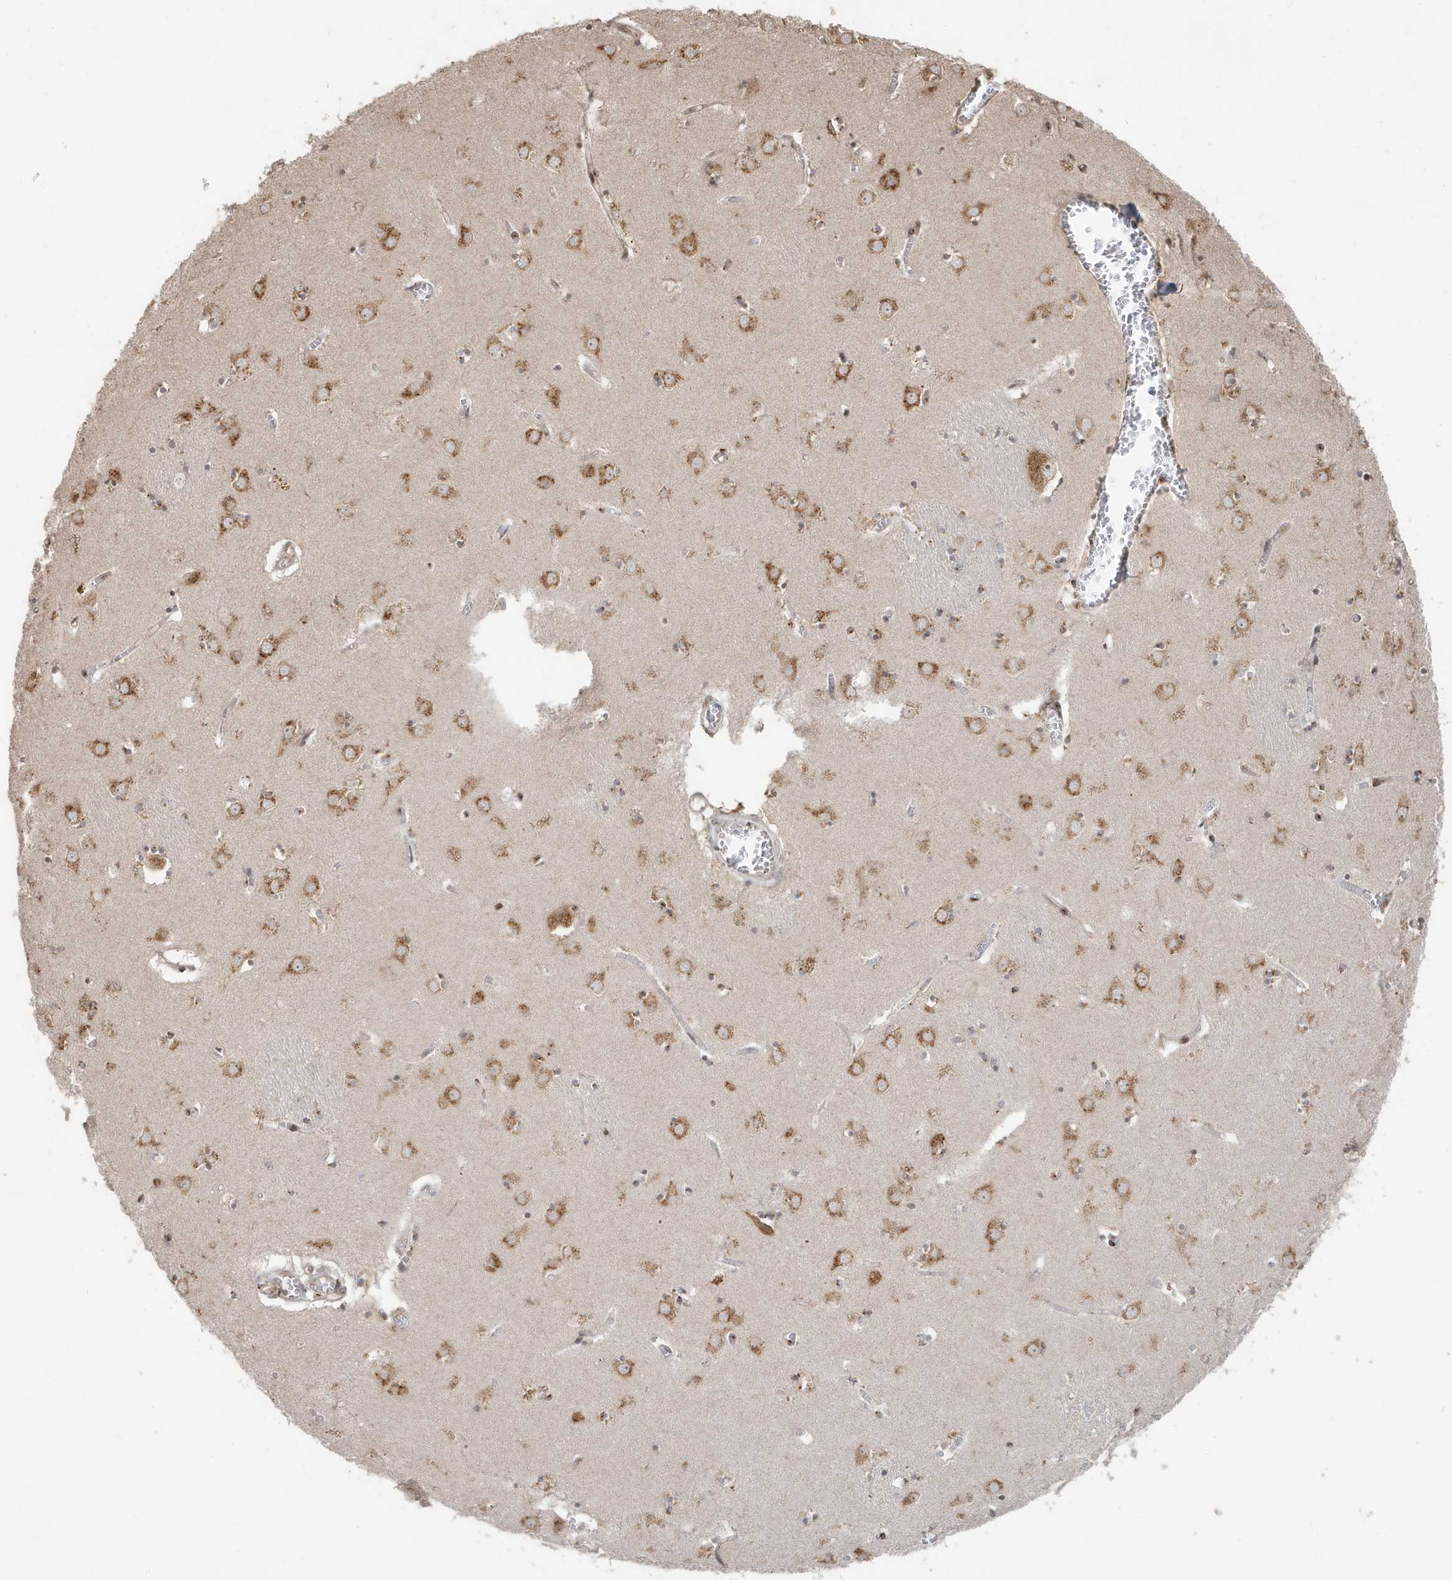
{"staining": {"intensity": "moderate", "quantity": "<25%", "location": "cytoplasmic/membranous"}, "tissue": "caudate", "cell_type": "Glial cells", "image_type": "normal", "snomed": [{"axis": "morphology", "description": "Normal tissue, NOS"}, {"axis": "topography", "description": "Lateral ventricle wall"}], "caption": "A brown stain shows moderate cytoplasmic/membranous expression of a protein in glial cells of unremarkable human caudate. (brown staining indicates protein expression, while blue staining denotes nuclei).", "gene": "RER1", "patient": {"sex": "male", "age": 70}}